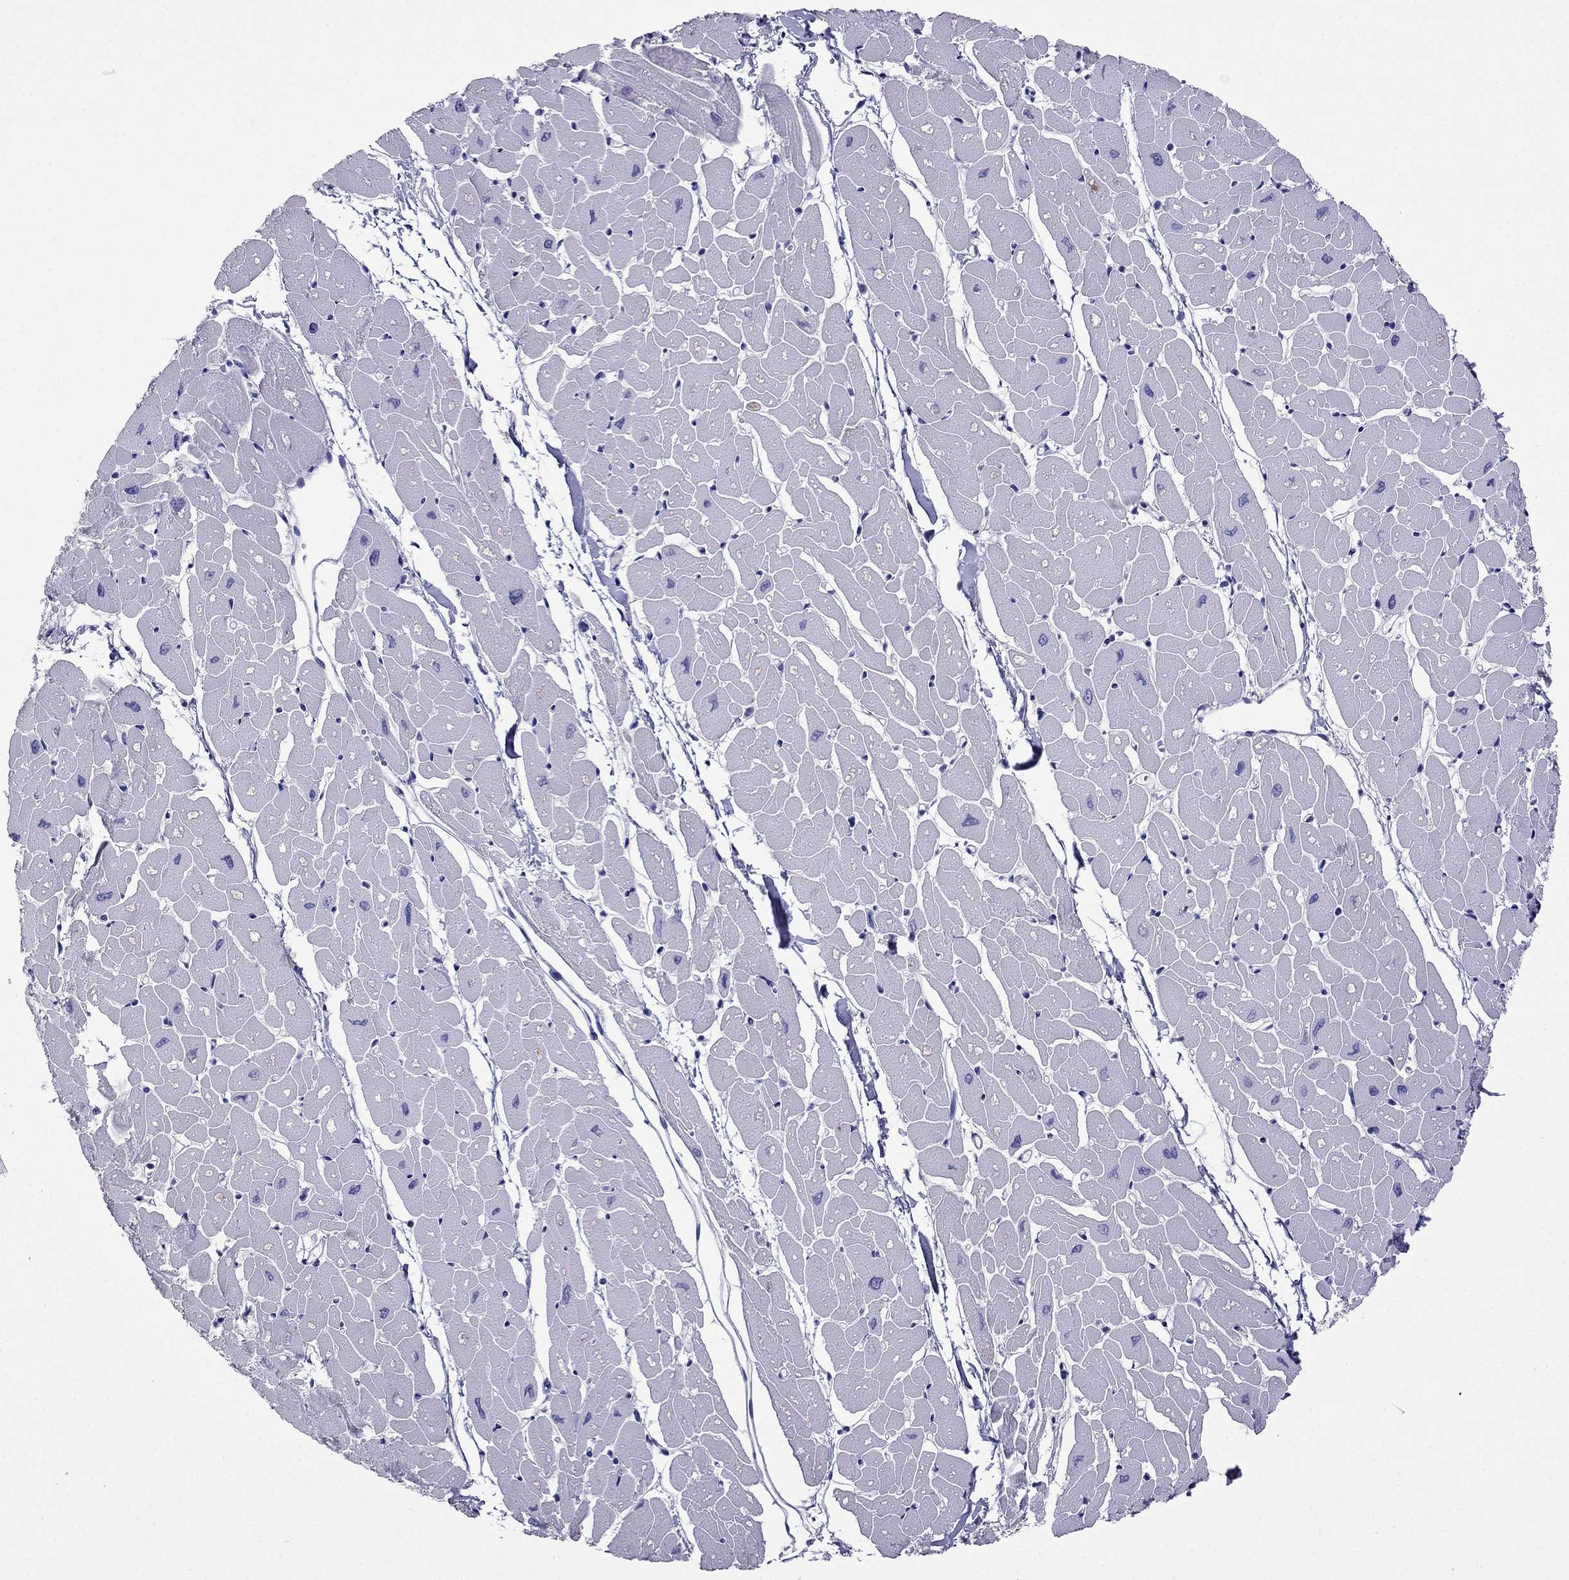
{"staining": {"intensity": "negative", "quantity": "none", "location": "none"}, "tissue": "heart muscle", "cell_type": "Cardiomyocytes", "image_type": "normal", "snomed": [{"axis": "morphology", "description": "Normal tissue, NOS"}, {"axis": "topography", "description": "Heart"}], "caption": "Cardiomyocytes show no significant protein staining in unremarkable heart muscle. (Brightfield microscopy of DAB (3,3'-diaminobenzidine) IHC at high magnification).", "gene": "ARR3", "patient": {"sex": "male", "age": 57}}